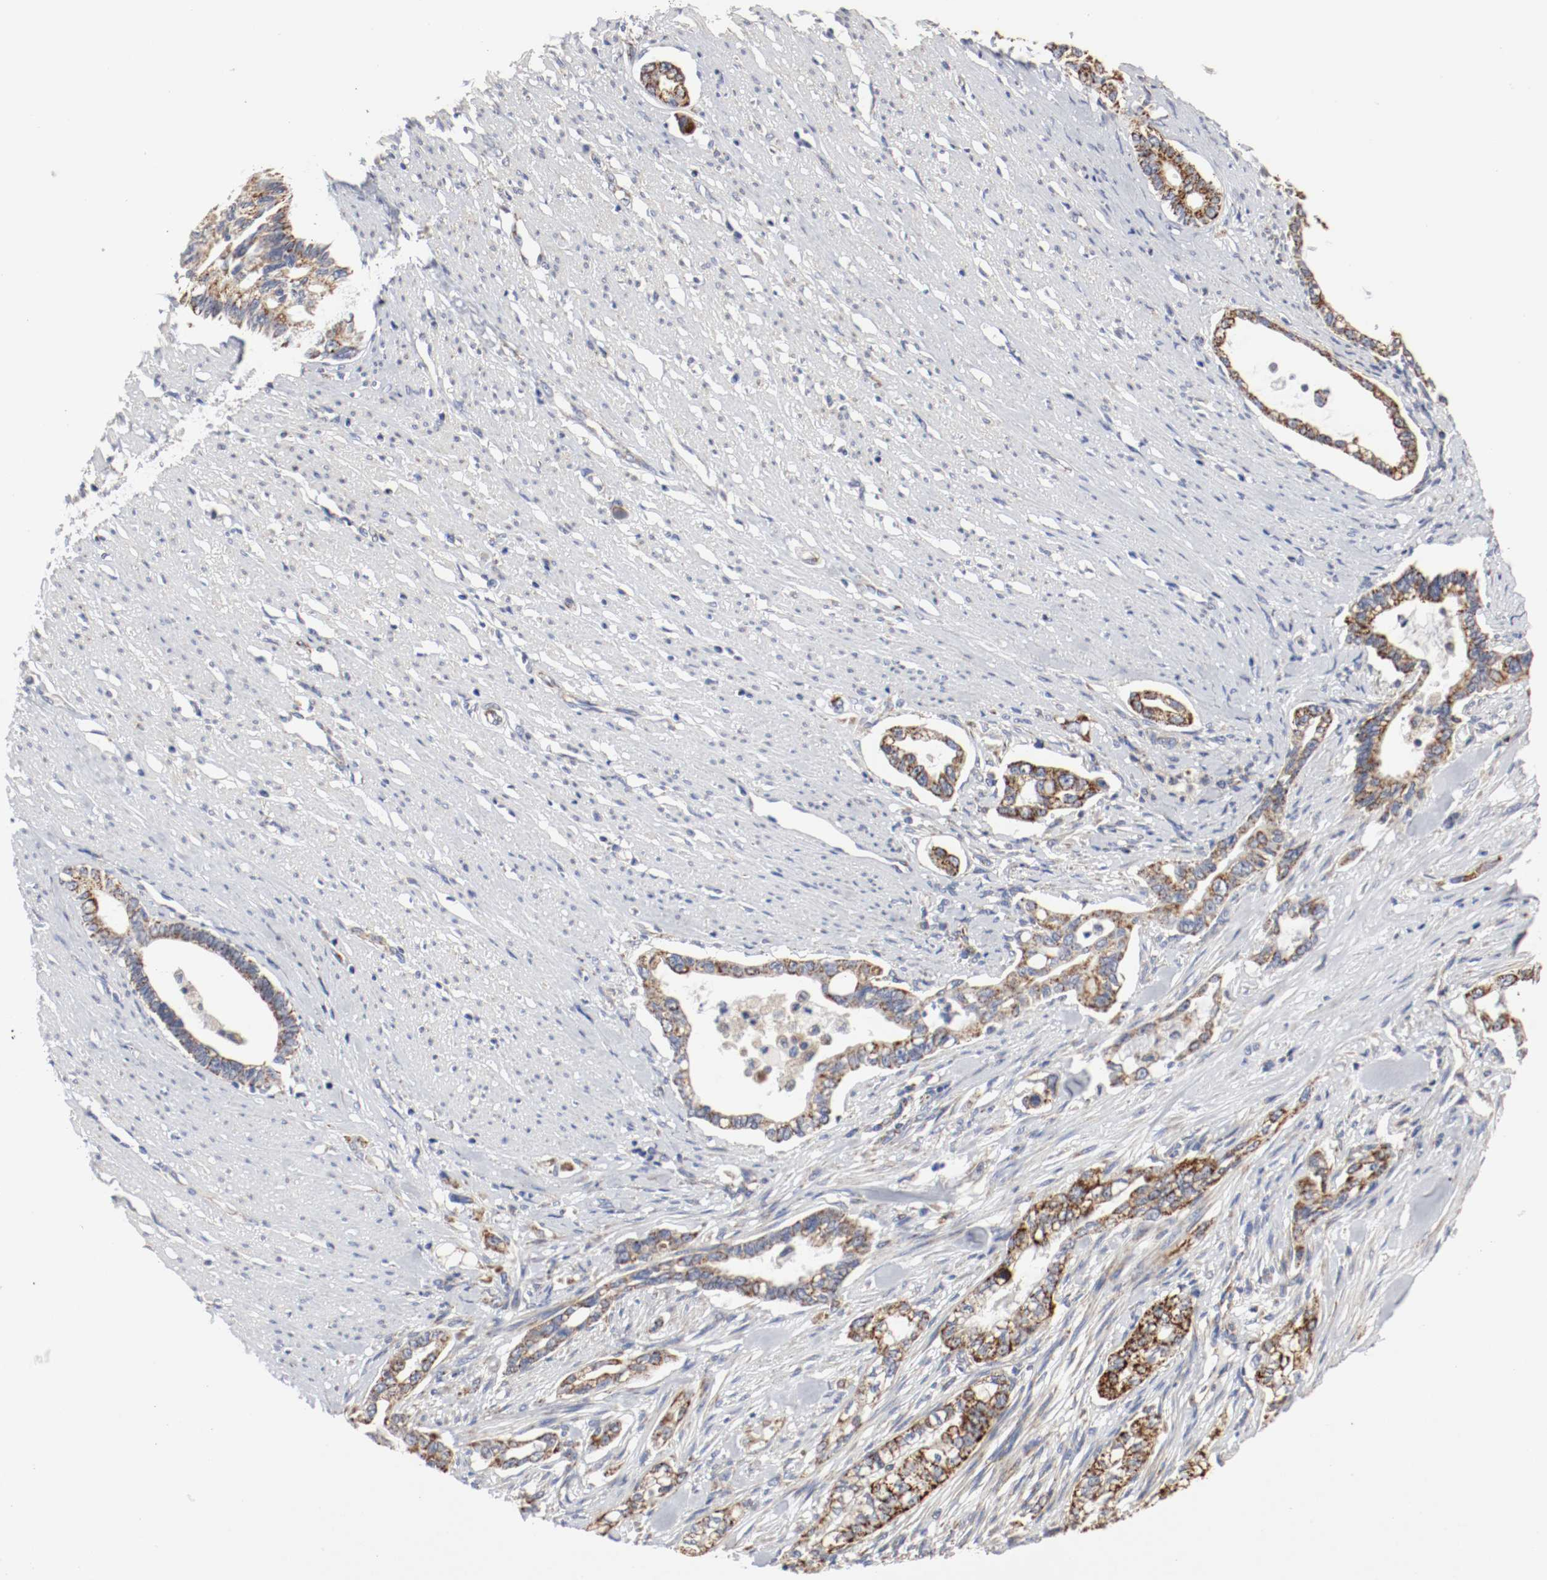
{"staining": {"intensity": "strong", "quantity": ">75%", "location": "cytoplasmic/membranous"}, "tissue": "pancreatic cancer", "cell_type": "Tumor cells", "image_type": "cancer", "snomed": [{"axis": "morphology", "description": "Normal tissue, NOS"}, {"axis": "topography", "description": "Pancreas"}], "caption": "Pancreatic cancer tissue demonstrates strong cytoplasmic/membranous positivity in approximately >75% of tumor cells, visualized by immunohistochemistry.", "gene": "AFG3L2", "patient": {"sex": "male", "age": 42}}